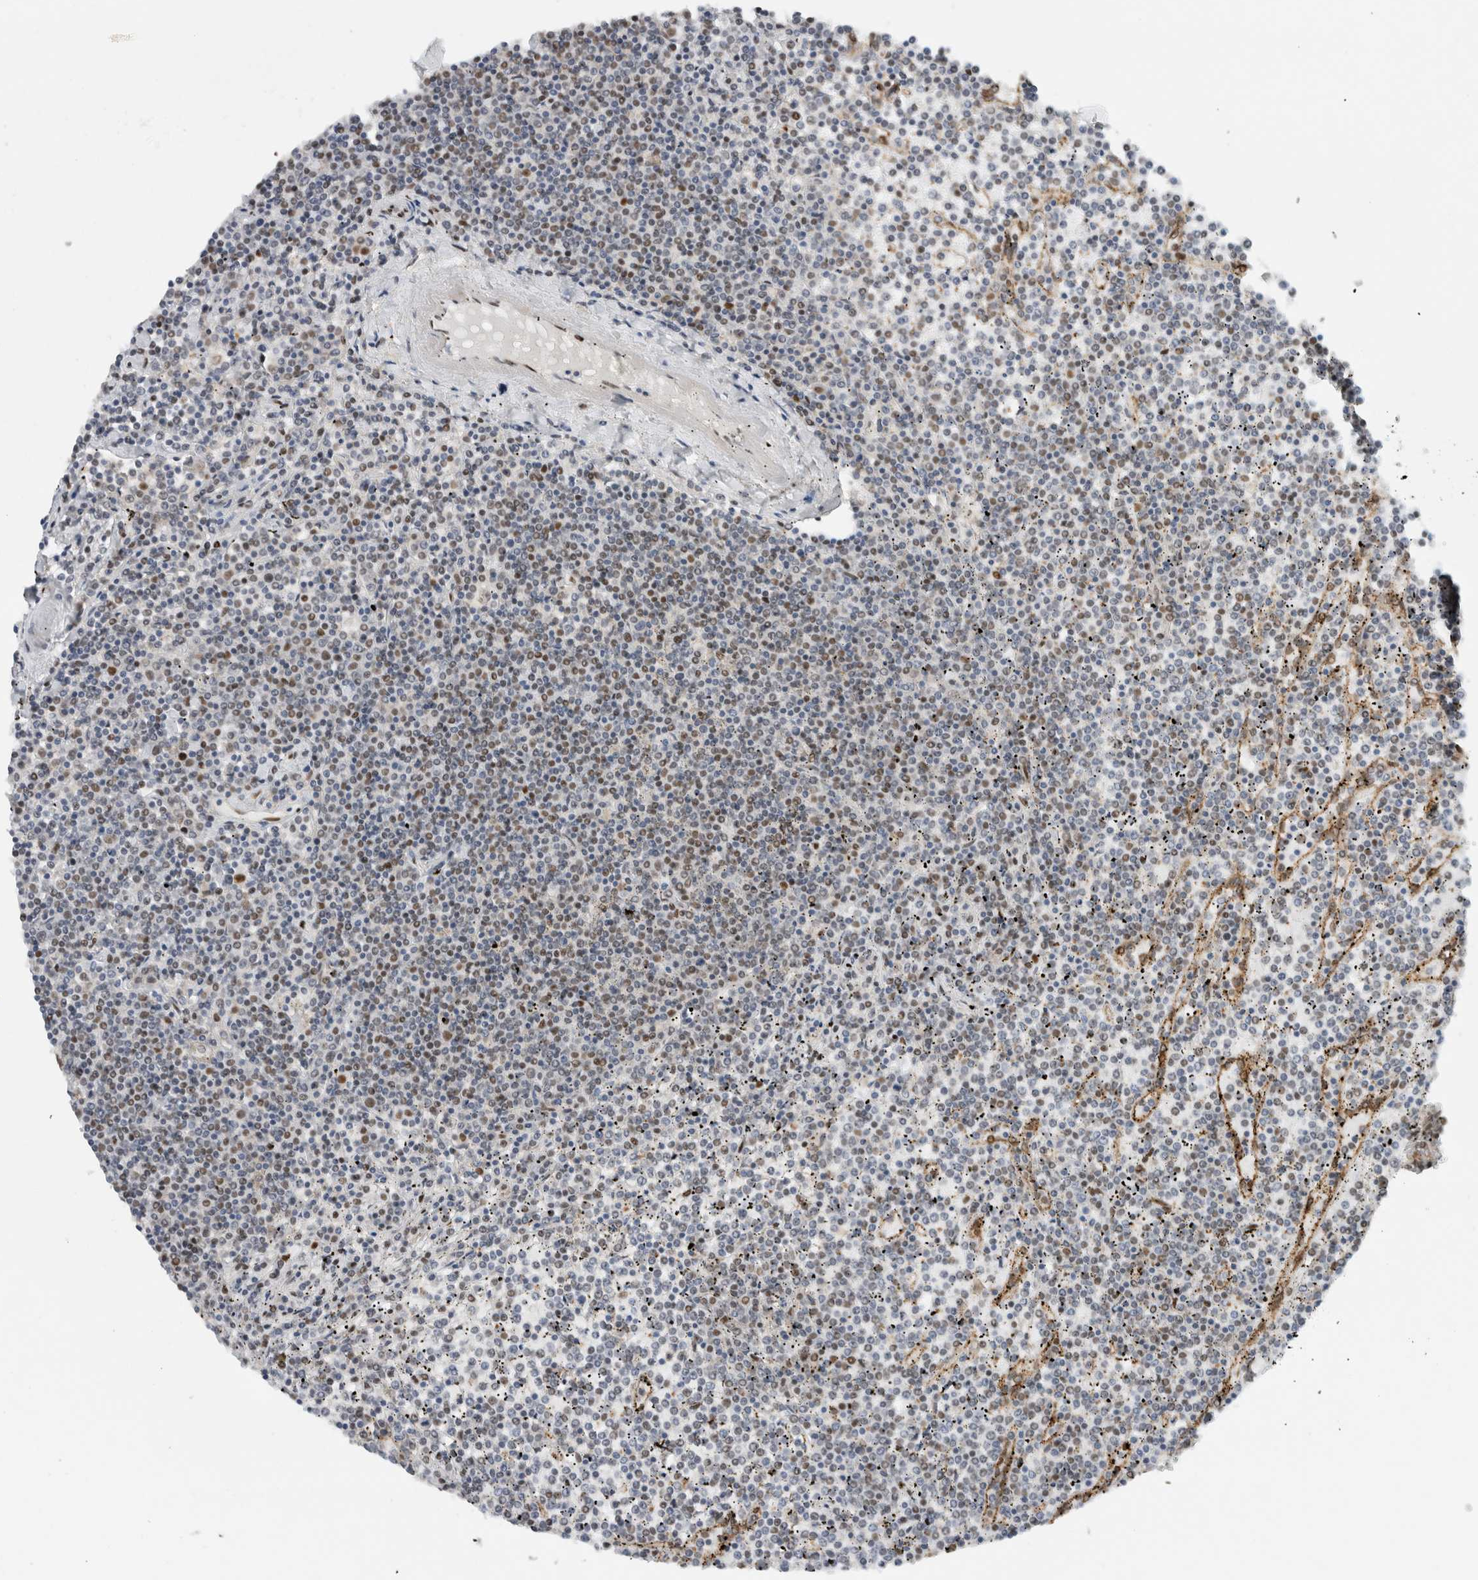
{"staining": {"intensity": "weak", "quantity": "<25%", "location": "nuclear"}, "tissue": "lymphoma", "cell_type": "Tumor cells", "image_type": "cancer", "snomed": [{"axis": "morphology", "description": "Malignant lymphoma, non-Hodgkin's type, Low grade"}, {"axis": "topography", "description": "Spleen"}], "caption": "Immunohistochemical staining of human lymphoma displays no significant positivity in tumor cells.", "gene": "HNRNPR", "patient": {"sex": "female", "age": 19}}